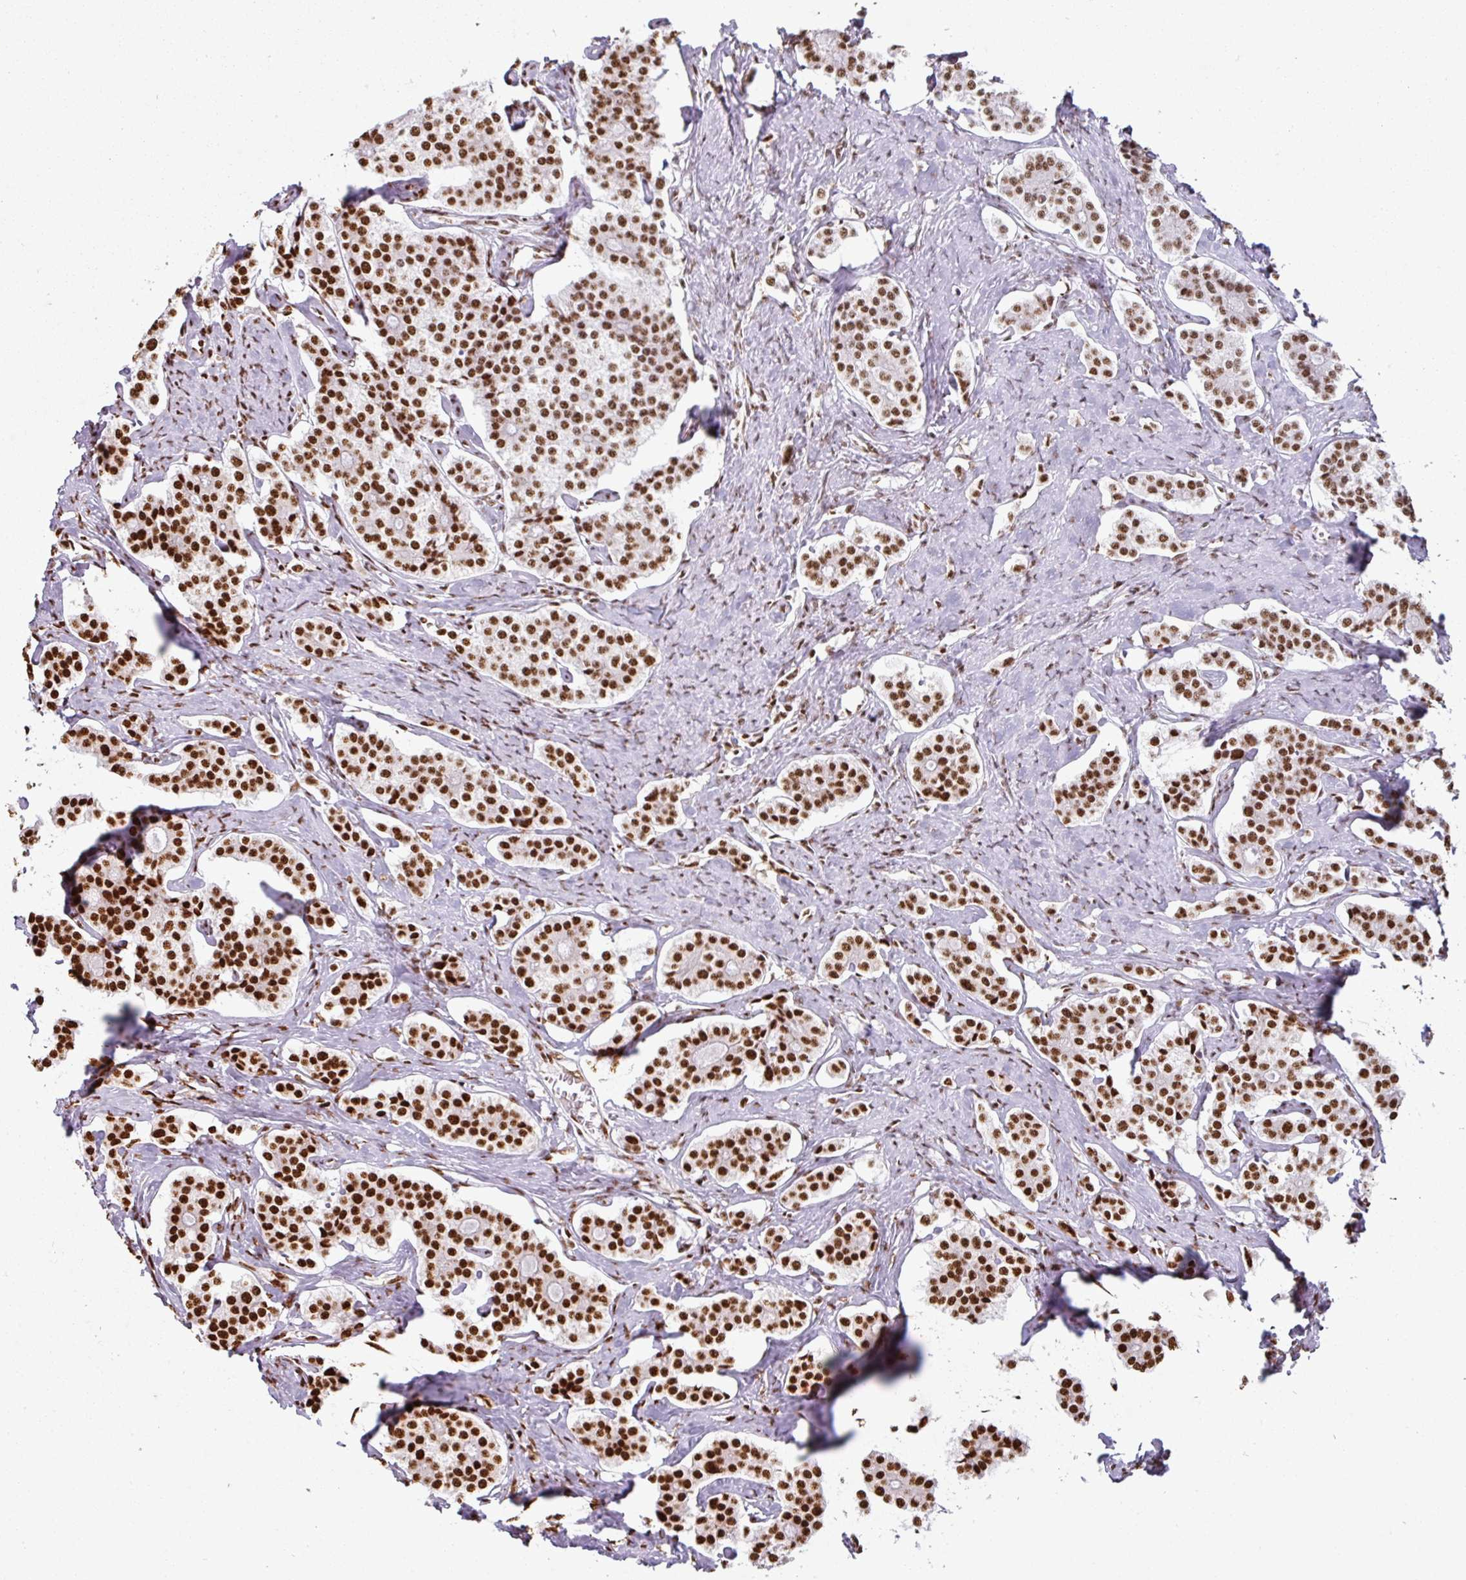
{"staining": {"intensity": "strong", "quantity": ">75%", "location": "nuclear"}, "tissue": "carcinoid", "cell_type": "Tumor cells", "image_type": "cancer", "snomed": [{"axis": "morphology", "description": "Carcinoid, malignant, NOS"}, {"axis": "topography", "description": "Small intestine"}], "caption": "Protein expression analysis of carcinoid reveals strong nuclear staining in approximately >75% of tumor cells.", "gene": "SIK3", "patient": {"sex": "male", "age": 63}}